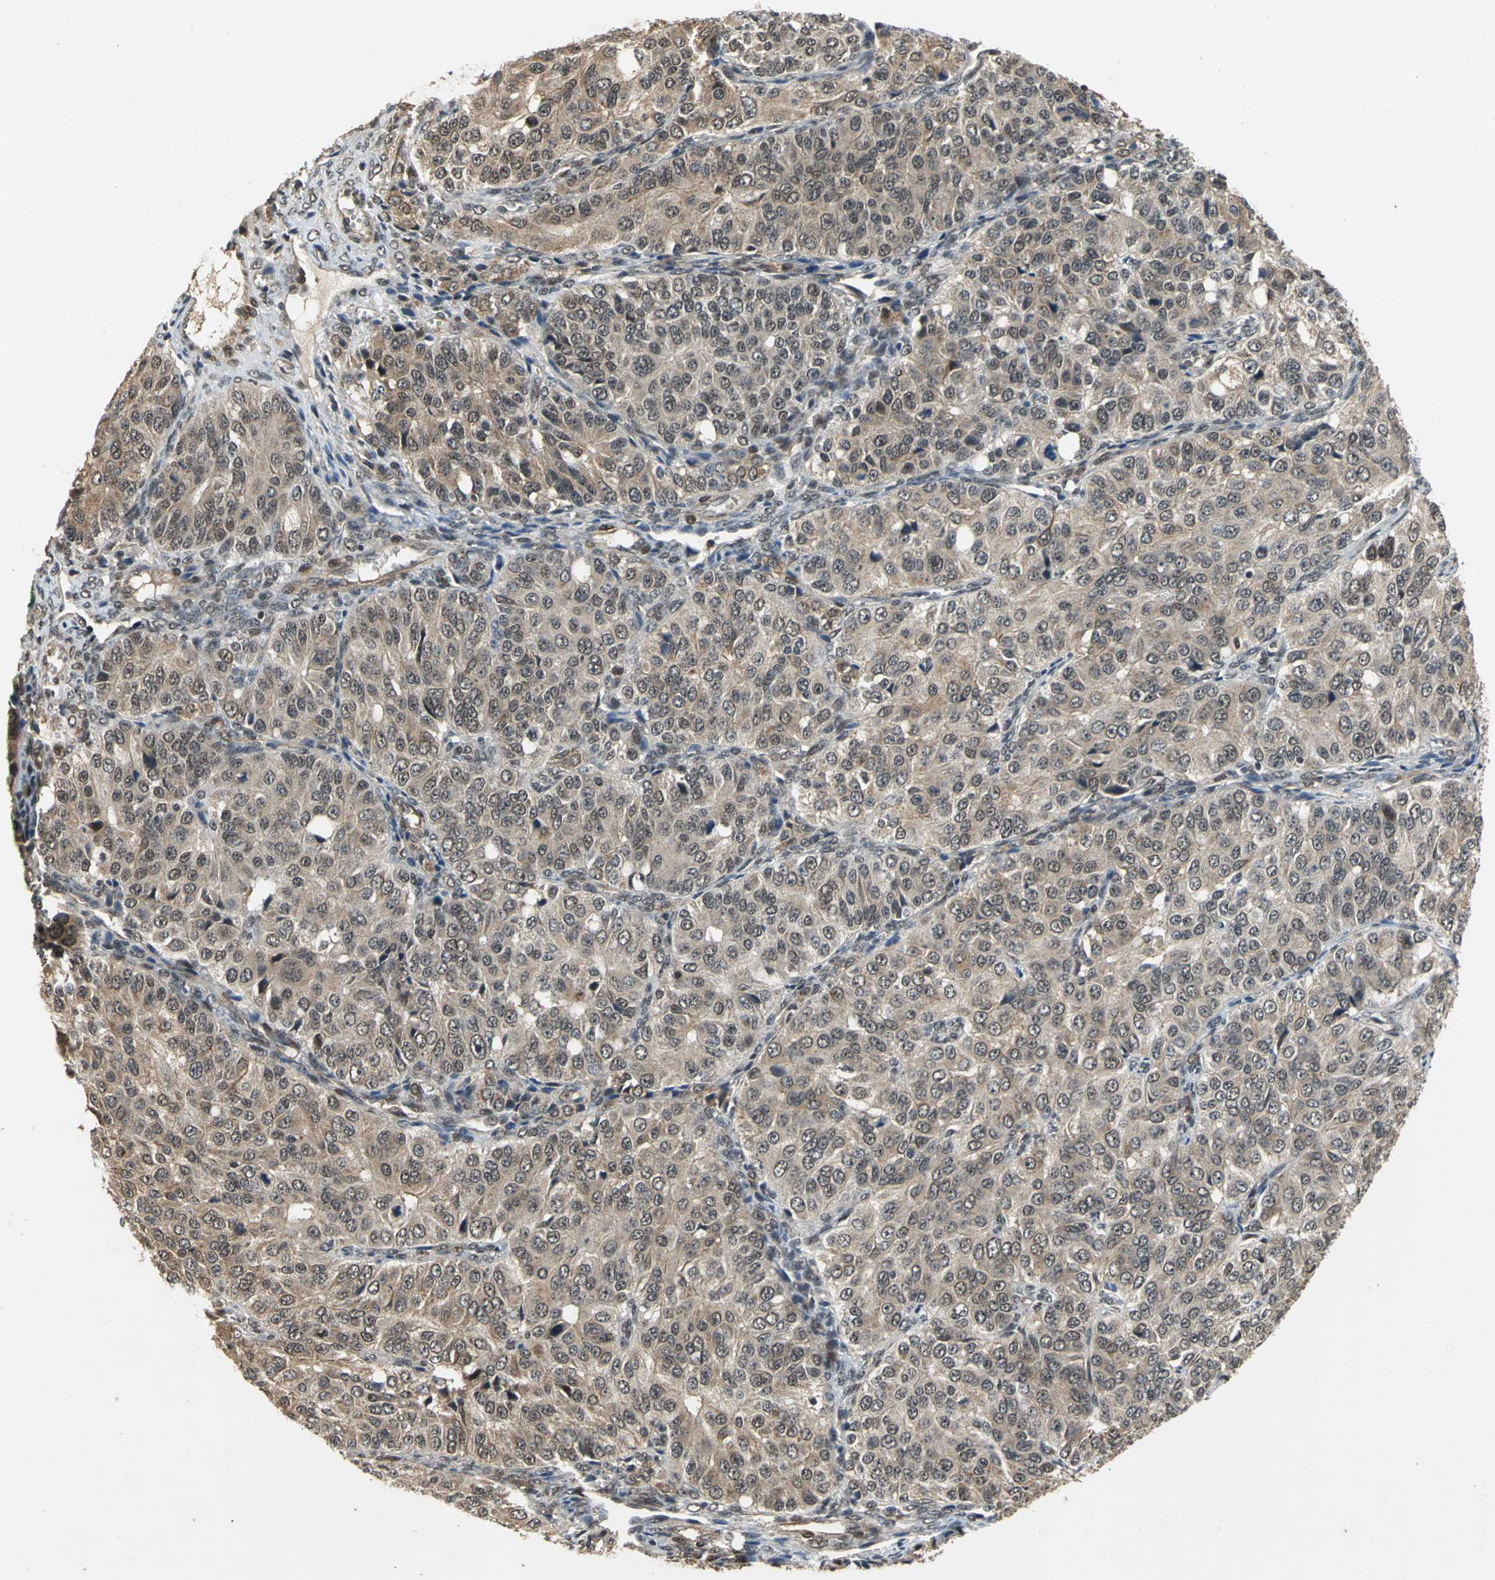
{"staining": {"intensity": "moderate", "quantity": "25%-75%", "location": "cytoplasmic/membranous"}, "tissue": "ovarian cancer", "cell_type": "Tumor cells", "image_type": "cancer", "snomed": [{"axis": "morphology", "description": "Carcinoma, endometroid"}, {"axis": "topography", "description": "Ovary"}], "caption": "Ovarian cancer was stained to show a protein in brown. There is medium levels of moderate cytoplasmic/membranous staining in approximately 25%-75% of tumor cells. The staining was performed using DAB (3,3'-diaminobenzidine) to visualize the protein expression in brown, while the nuclei were stained in blue with hematoxylin (Magnification: 20x).", "gene": "NOTCH3", "patient": {"sex": "female", "age": 51}}